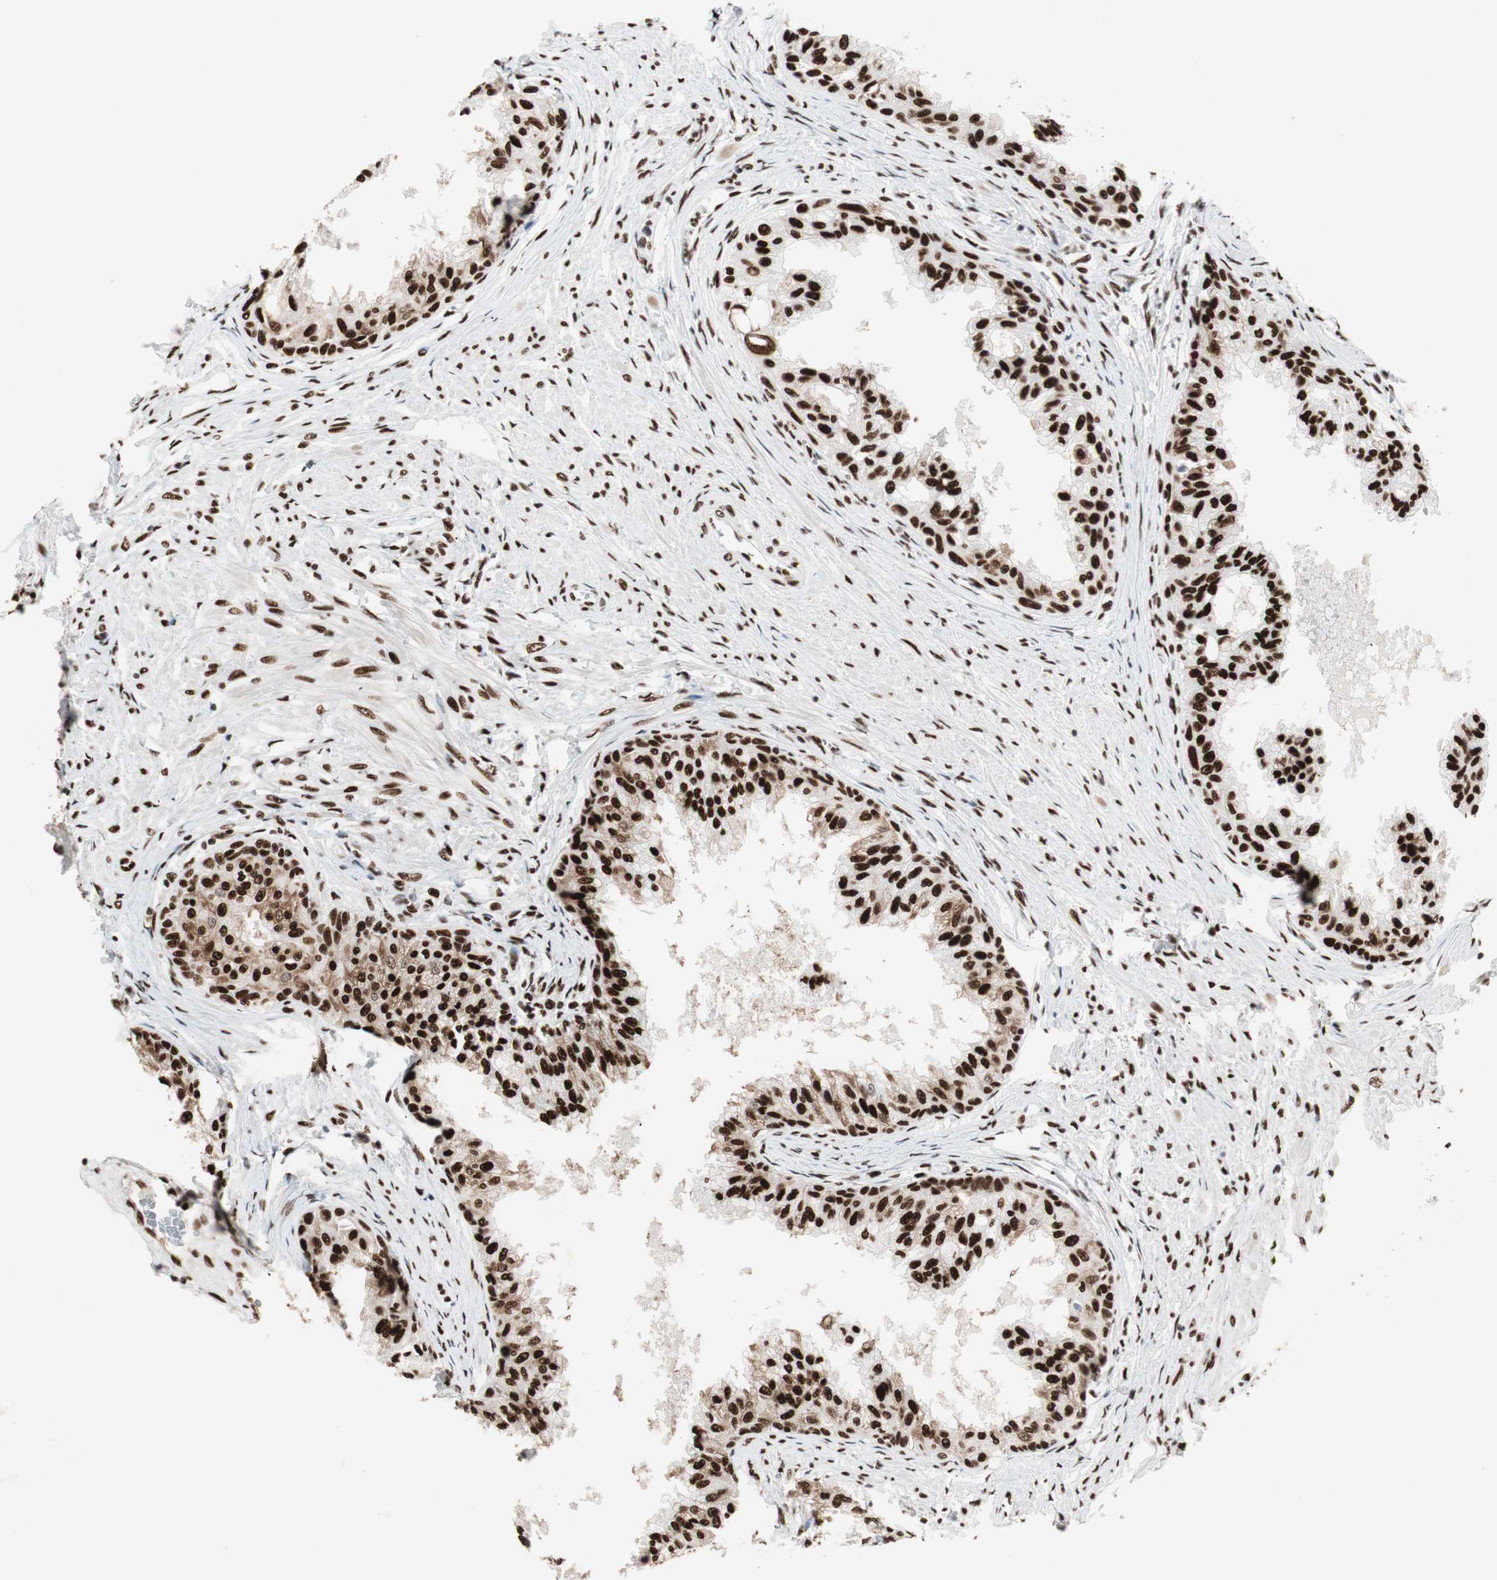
{"staining": {"intensity": "strong", "quantity": ">75%", "location": "nuclear"}, "tissue": "prostate", "cell_type": "Glandular cells", "image_type": "normal", "snomed": [{"axis": "morphology", "description": "Normal tissue, NOS"}, {"axis": "topography", "description": "Prostate"}, {"axis": "topography", "description": "Seminal veicle"}], "caption": "Immunohistochemical staining of normal prostate reveals >75% levels of strong nuclear protein staining in about >75% of glandular cells. (DAB (3,3'-diaminobenzidine) IHC, brown staining for protein, blue staining for nuclei).", "gene": "PSME3", "patient": {"sex": "male", "age": 60}}